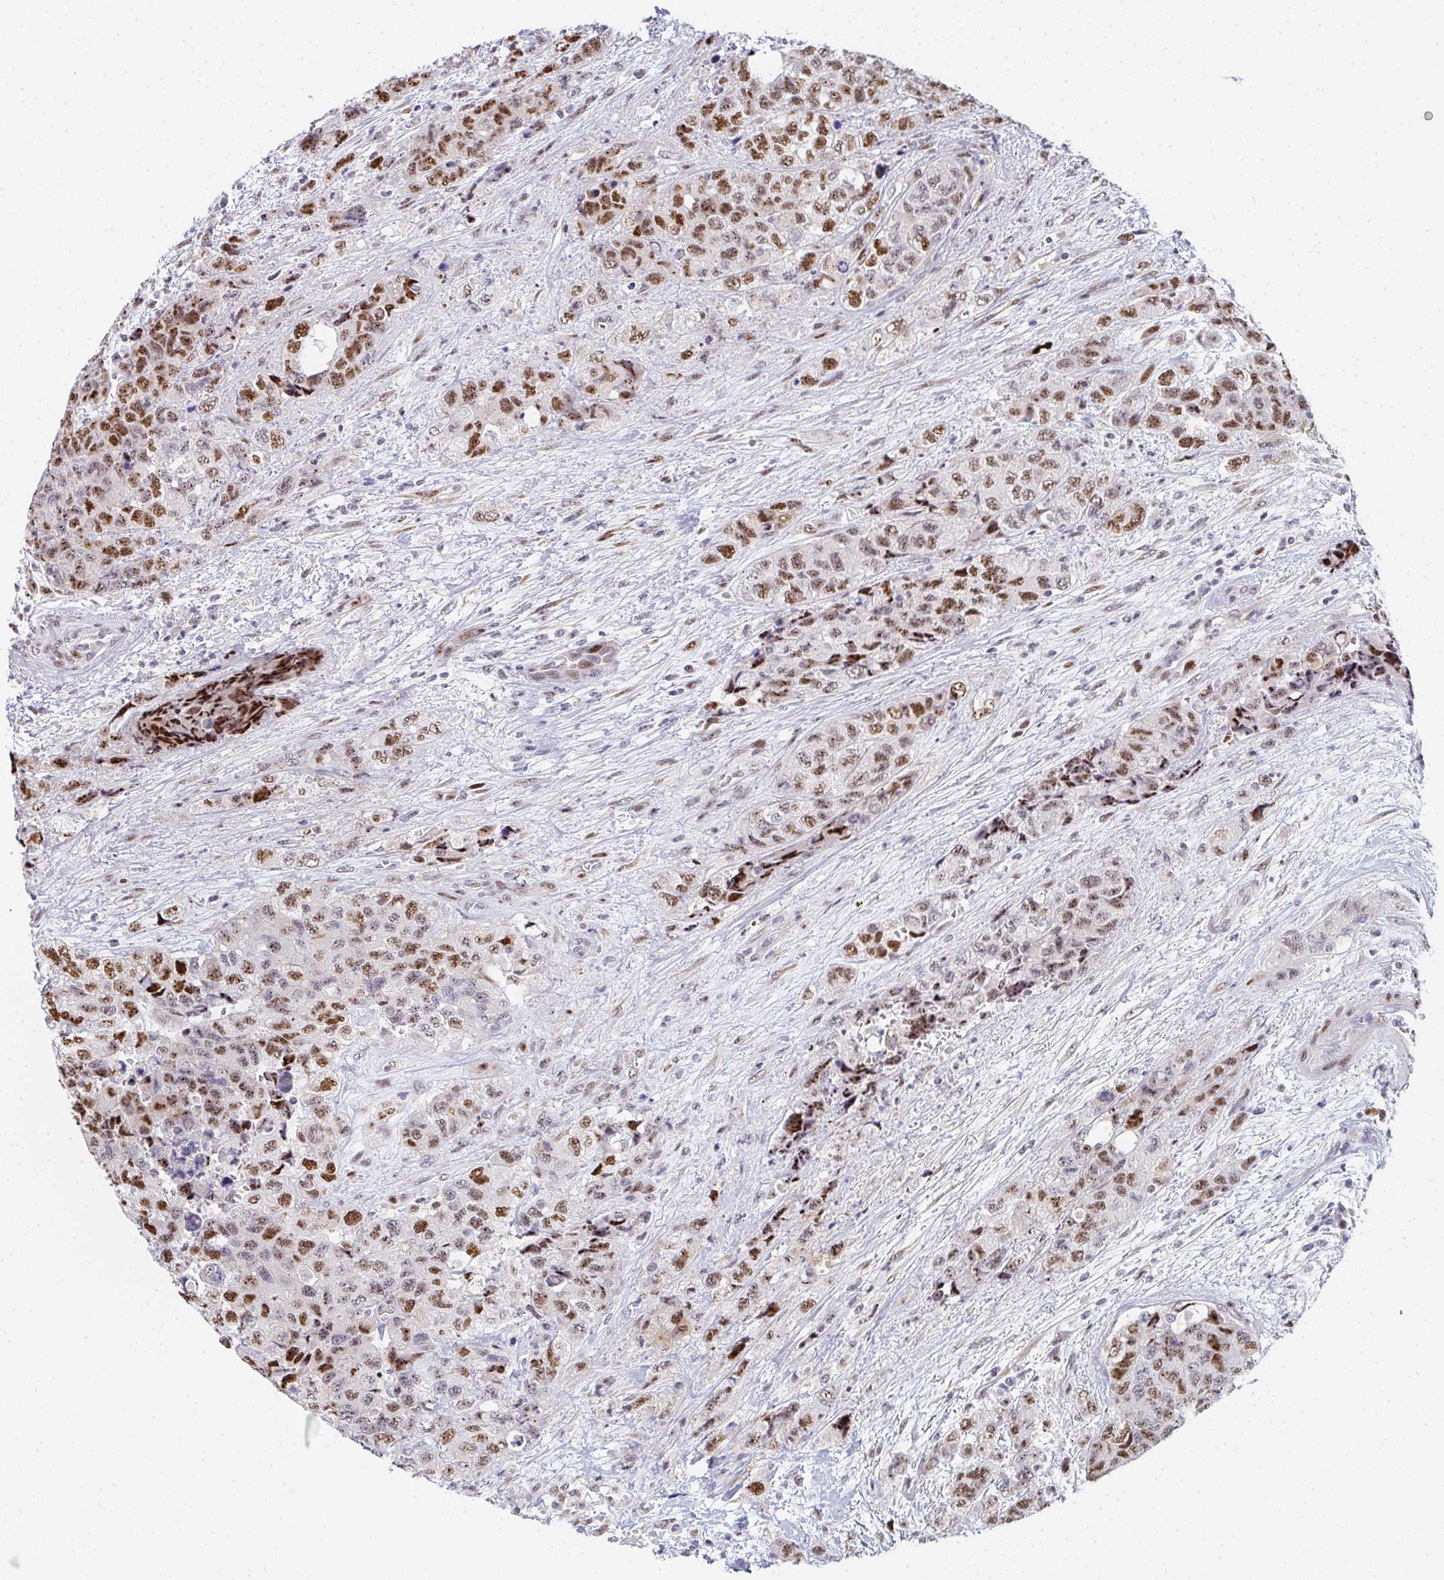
{"staining": {"intensity": "moderate", "quantity": ">75%", "location": "nuclear"}, "tissue": "urothelial cancer", "cell_type": "Tumor cells", "image_type": "cancer", "snomed": [{"axis": "morphology", "description": "Urothelial carcinoma, High grade"}, {"axis": "topography", "description": "Urinary bladder"}], "caption": "Immunohistochemistry micrograph of neoplastic tissue: human urothelial carcinoma (high-grade) stained using immunohistochemistry (IHC) exhibits medium levels of moderate protein expression localized specifically in the nuclear of tumor cells, appearing as a nuclear brown color.", "gene": "ZIC3", "patient": {"sex": "female", "age": 78}}